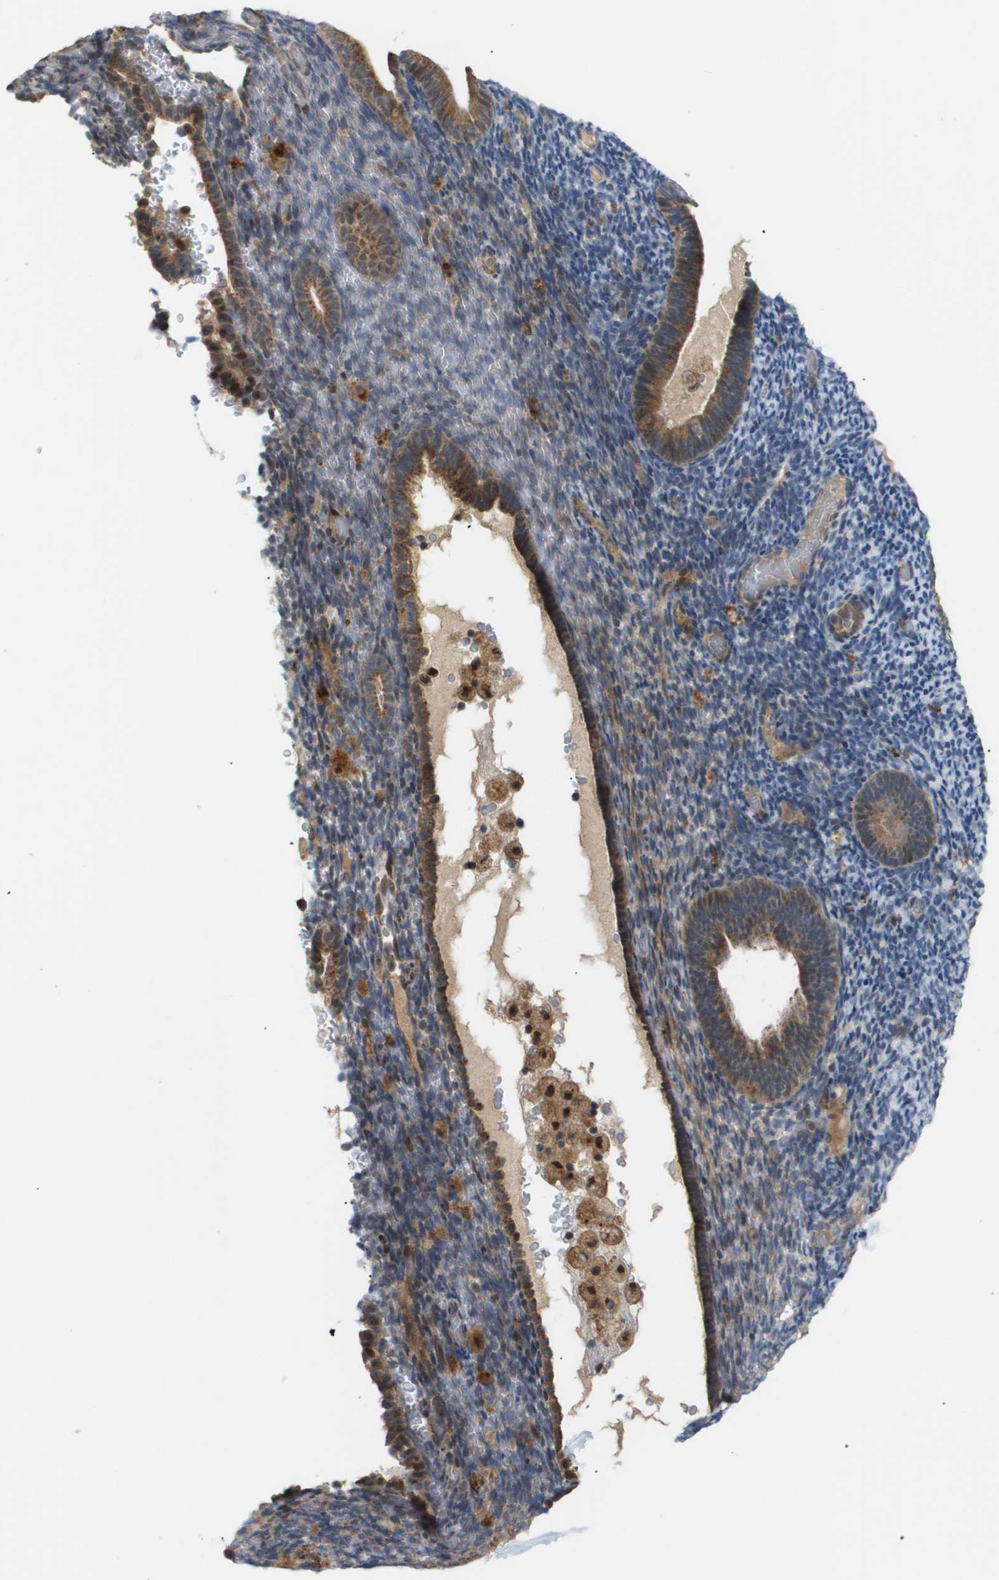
{"staining": {"intensity": "negative", "quantity": "none", "location": "none"}, "tissue": "endometrium", "cell_type": "Cells in endometrial stroma", "image_type": "normal", "snomed": [{"axis": "morphology", "description": "Normal tissue, NOS"}, {"axis": "topography", "description": "Endometrium"}], "caption": "Human endometrium stained for a protein using IHC exhibits no expression in cells in endometrial stroma.", "gene": "PDGFB", "patient": {"sex": "female", "age": 51}}